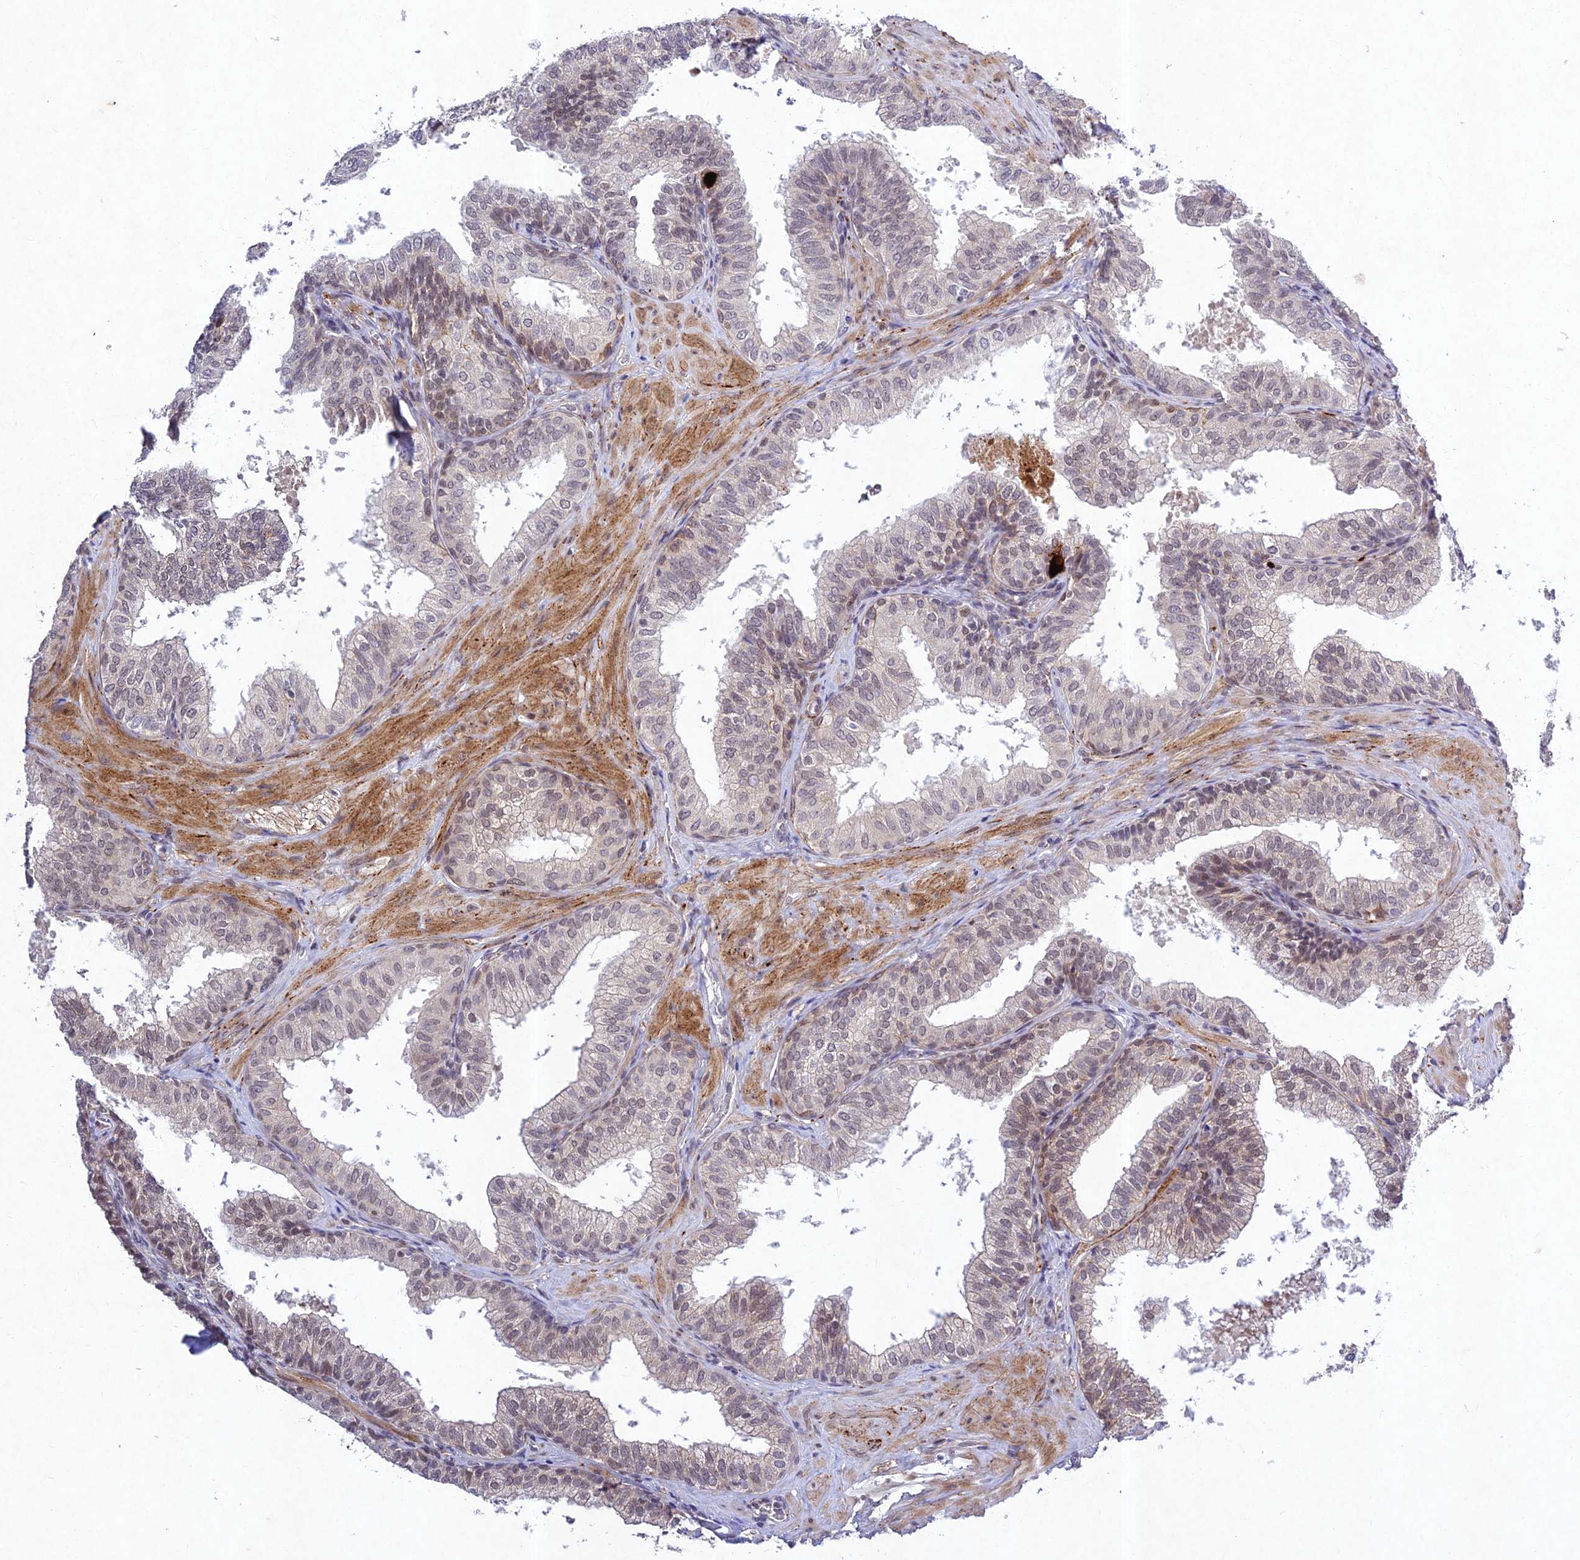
{"staining": {"intensity": "weak", "quantity": "25%-75%", "location": "nuclear"}, "tissue": "prostate", "cell_type": "Glandular cells", "image_type": "normal", "snomed": [{"axis": "morphology", "description": "Normal tissue, NOS"}, {"axis": "topography", "description": "Prostate"}], "caption": "The histopathology image exhibits immunohistochemical staining of unremarkable prostate. There is weak nuclear staining is identified in about 25%-75% of glandular cells.", "gene": "RAVER1", "patient": {"sex": "male", "age": 60}}